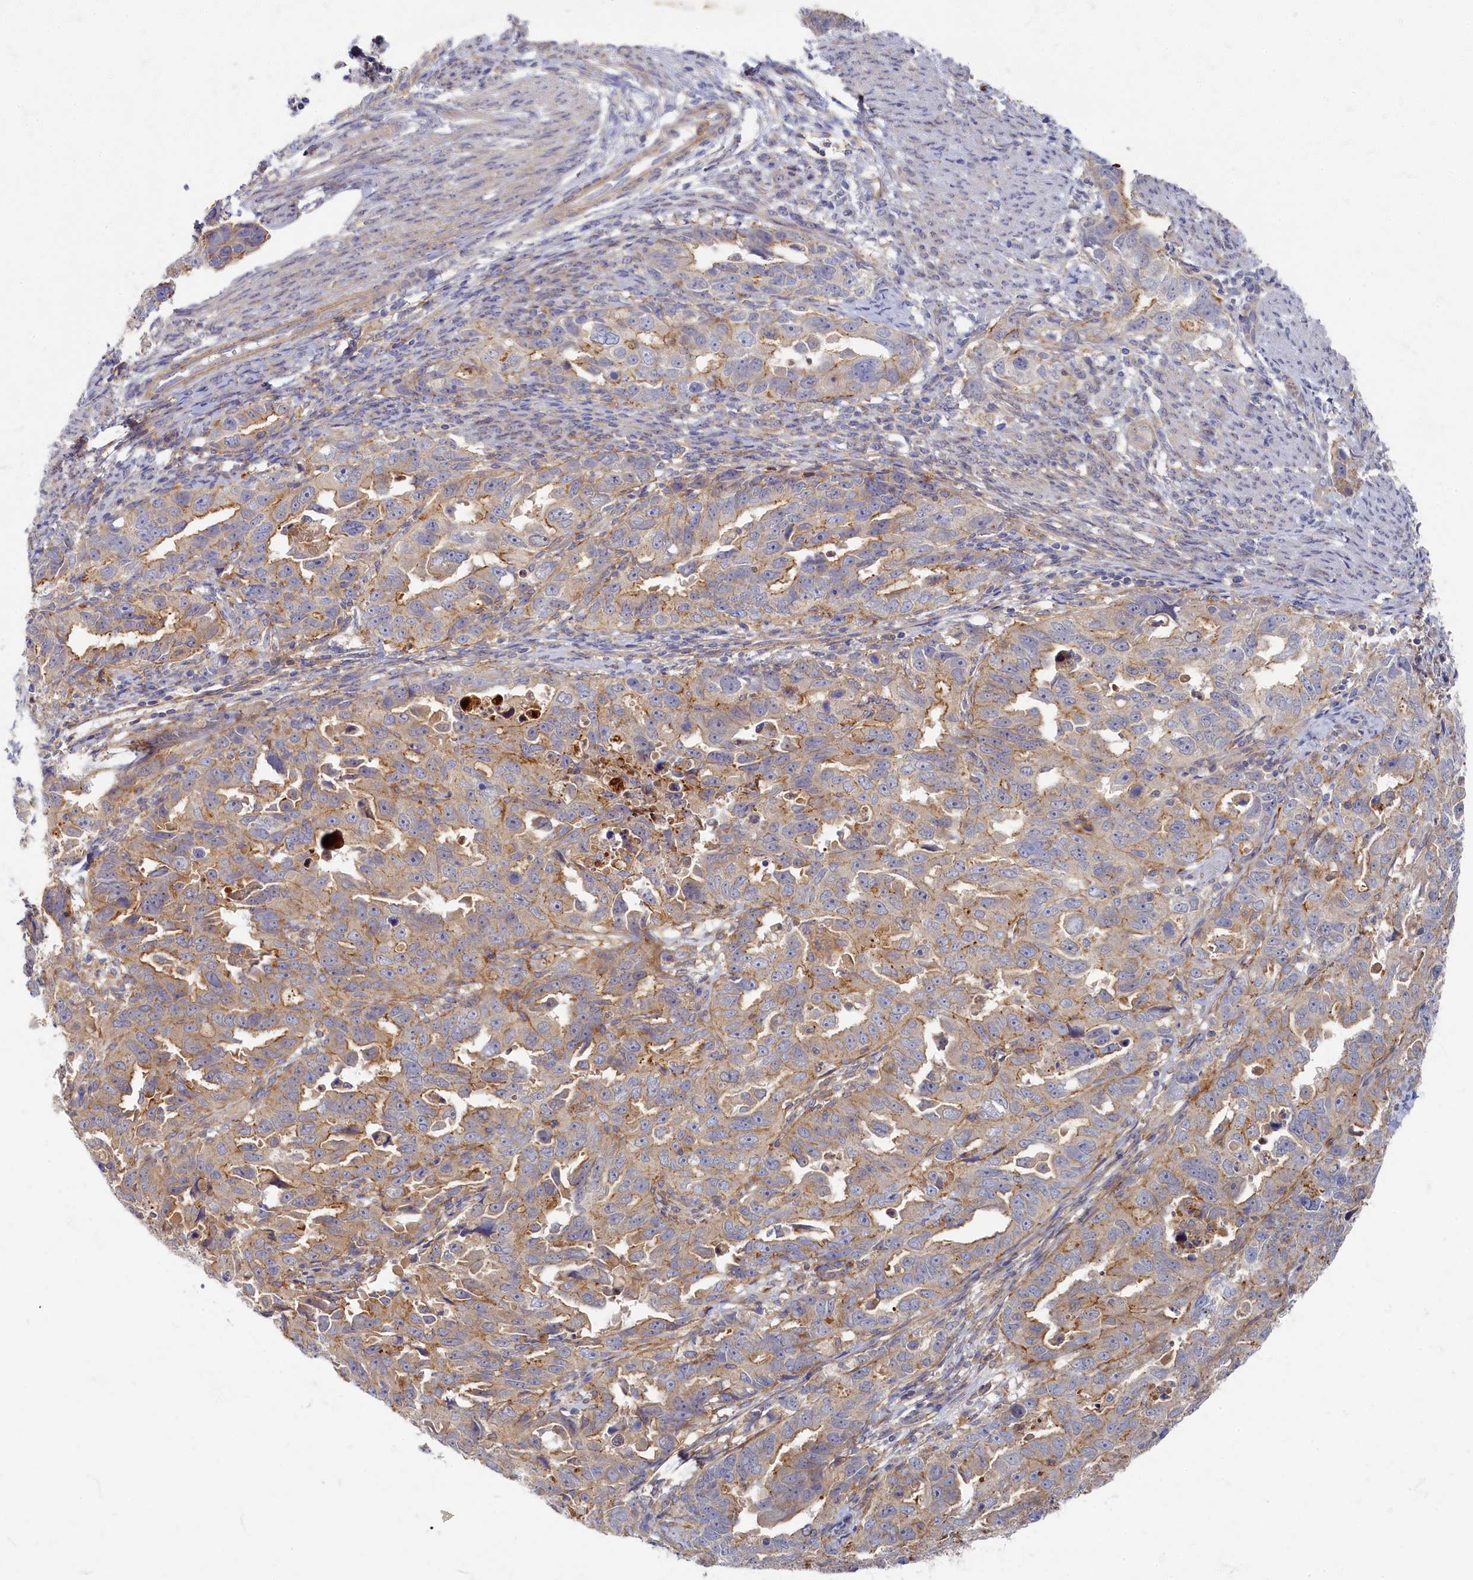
{"staining": {"intensity": "moderate", "quantity": "<25%", "location": "cytoplasmic/membranous"}, "tissue": "endometrial cancer", "cell_type": "Tumor cells", "image_type": "cancer", "snomed": [{"axis": "morphology", "description": "Adenocarcinoma, NOS"}, {"axis": "topography", "description": "Endometrium"}], "caption": "Immunohistochemical staining of endometrial adenocarcinoma displays low levels of moderate cytoplasmic/membranous protein positivity in approximately <25% of tumor cells.", "gene": "PSMG2", "patient": {"sex": "female", "age": 65}}